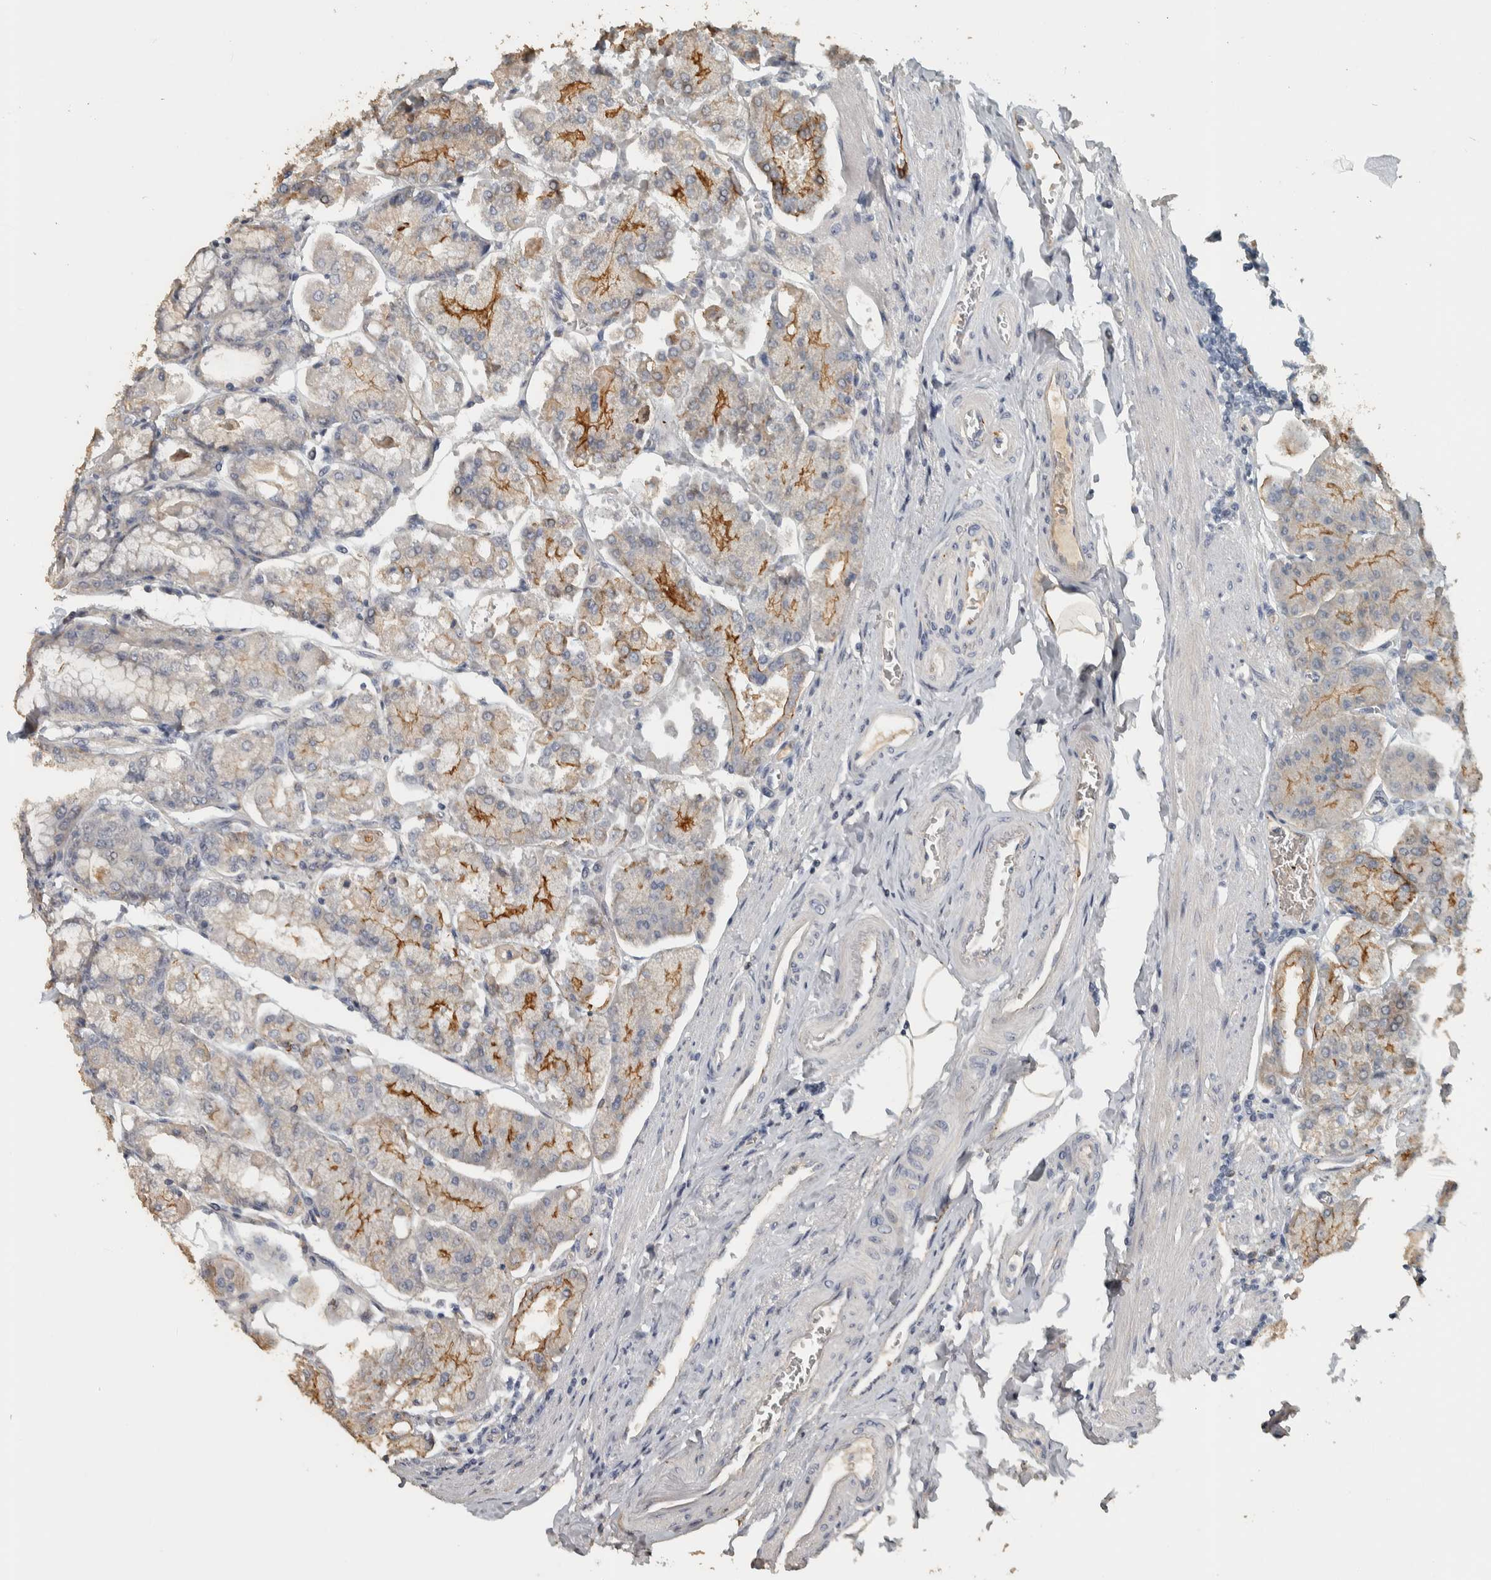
{"staining": {"intensity": "moderate", "quantity": "<25%", "location": "cytoplasmic/membranous"}, "tissue": "stomach", "cell_type": "Glandular cells", "image_type": "normal", "snomed": [{"axis": "morphology", "description": "Normal tissue, NOS"}, {"axis": "topography", "description": "Stomach, lower"}], "caption": "This photomicrograph demonstrates IHC staining of normal human stomach, with low moderate cytoplasmic/membranous expression in about <25% of glandular cells.", "gene": "DCAF10", "patient": {"sex": "male", "age": 71}}